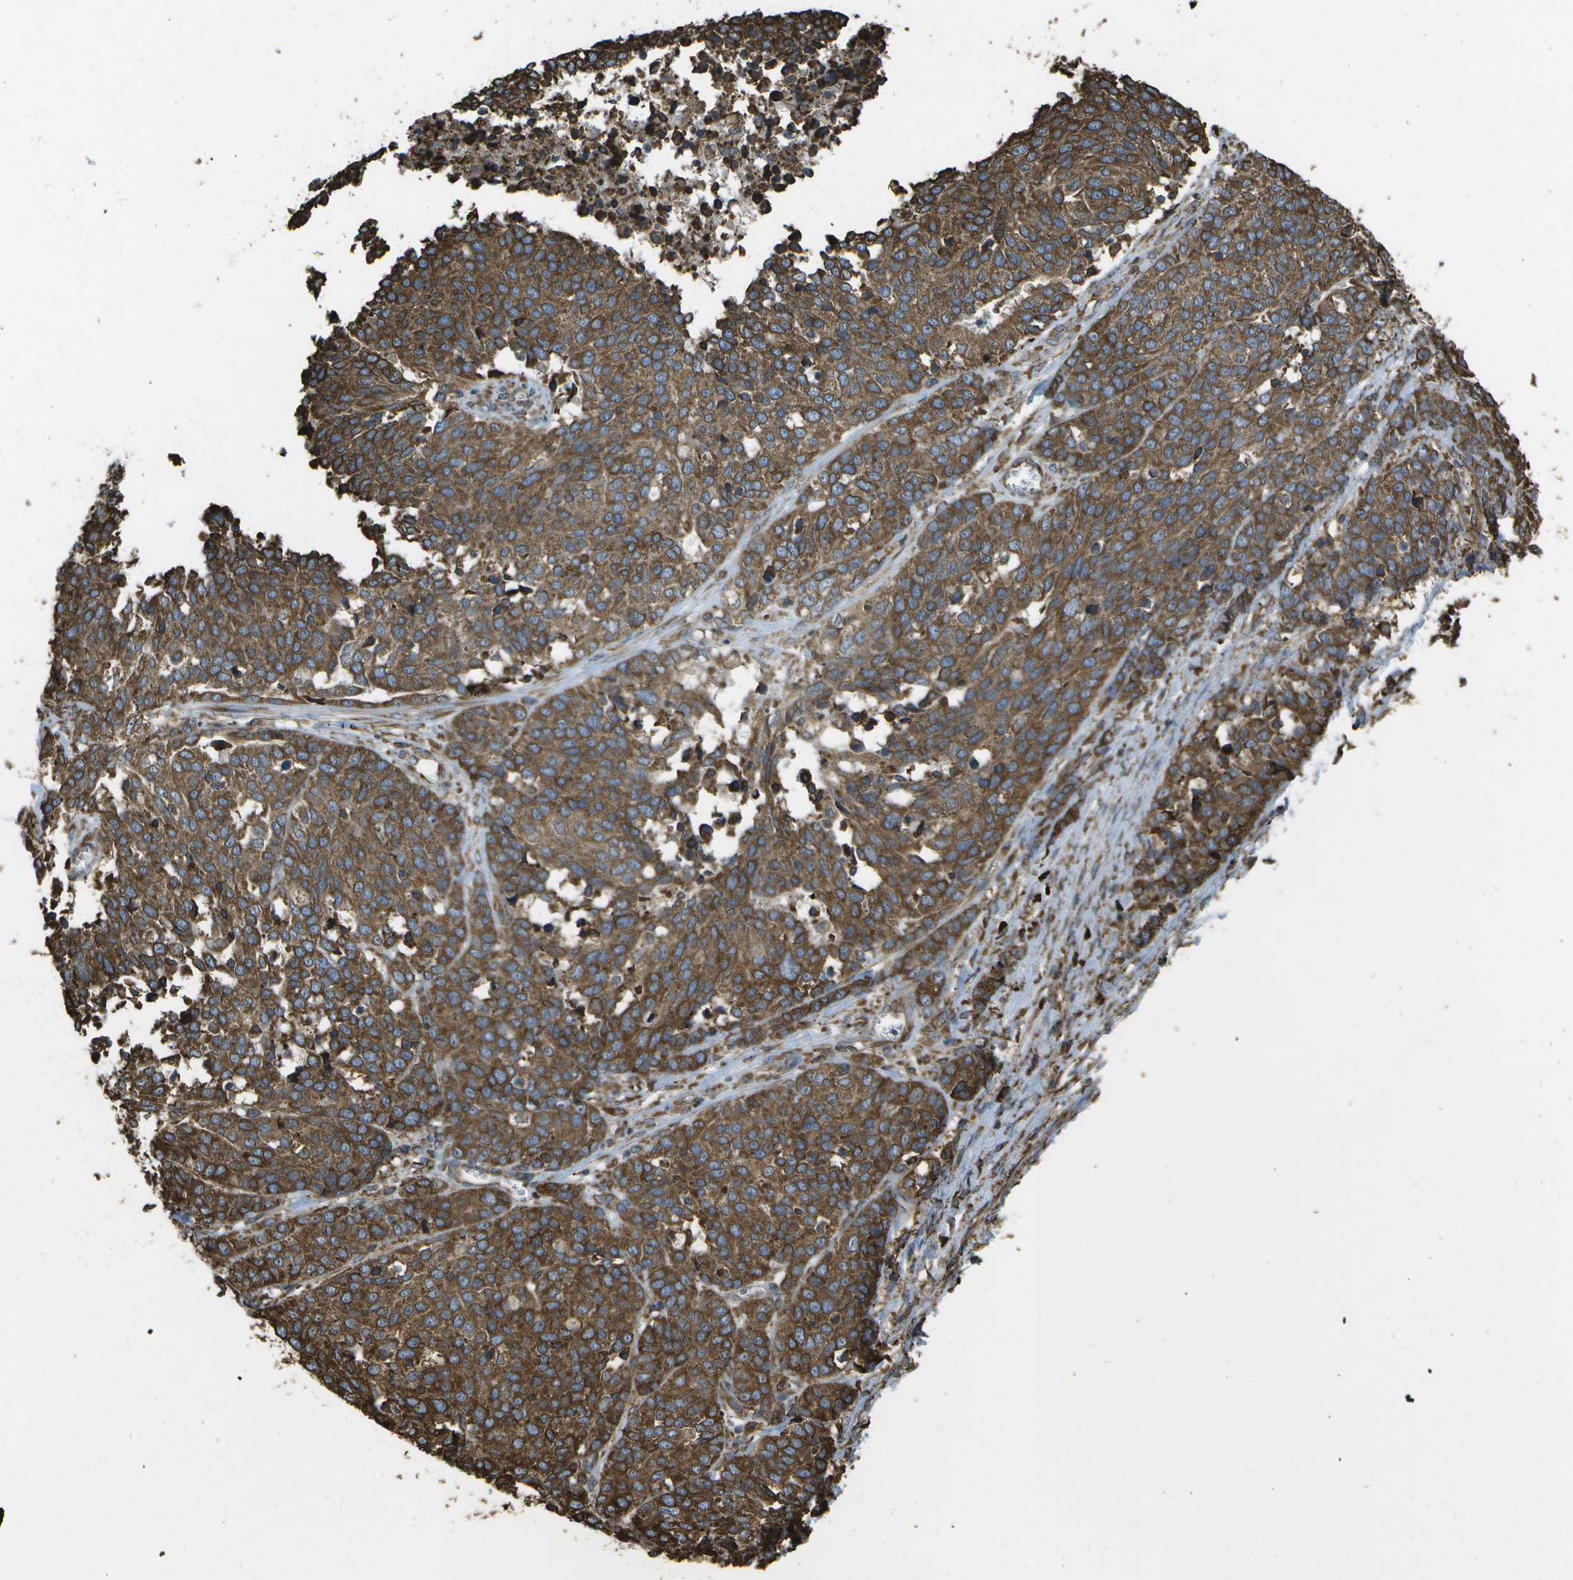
{"staining": {"intensity": "strong", "quantity": ">75%", "location": "cytoplasmic/membranous"}, "tissue": "ovarian cancer", "cell_type": "Tumor cells", "image_type": "cancer", "snomed": [{"axis": "morphology", "description": "Cystadenocarcinoma, serous, NOS"}, {"axis": "topography", "description": "Ovary"}], "caption": "This is an image of IHC staining of ovarian cancer, which shows strong staining in the cytoplasmic/membranous of tumor cells.", "gene": "PDIA4", "patient": {"sex": "female", "age": 44}}